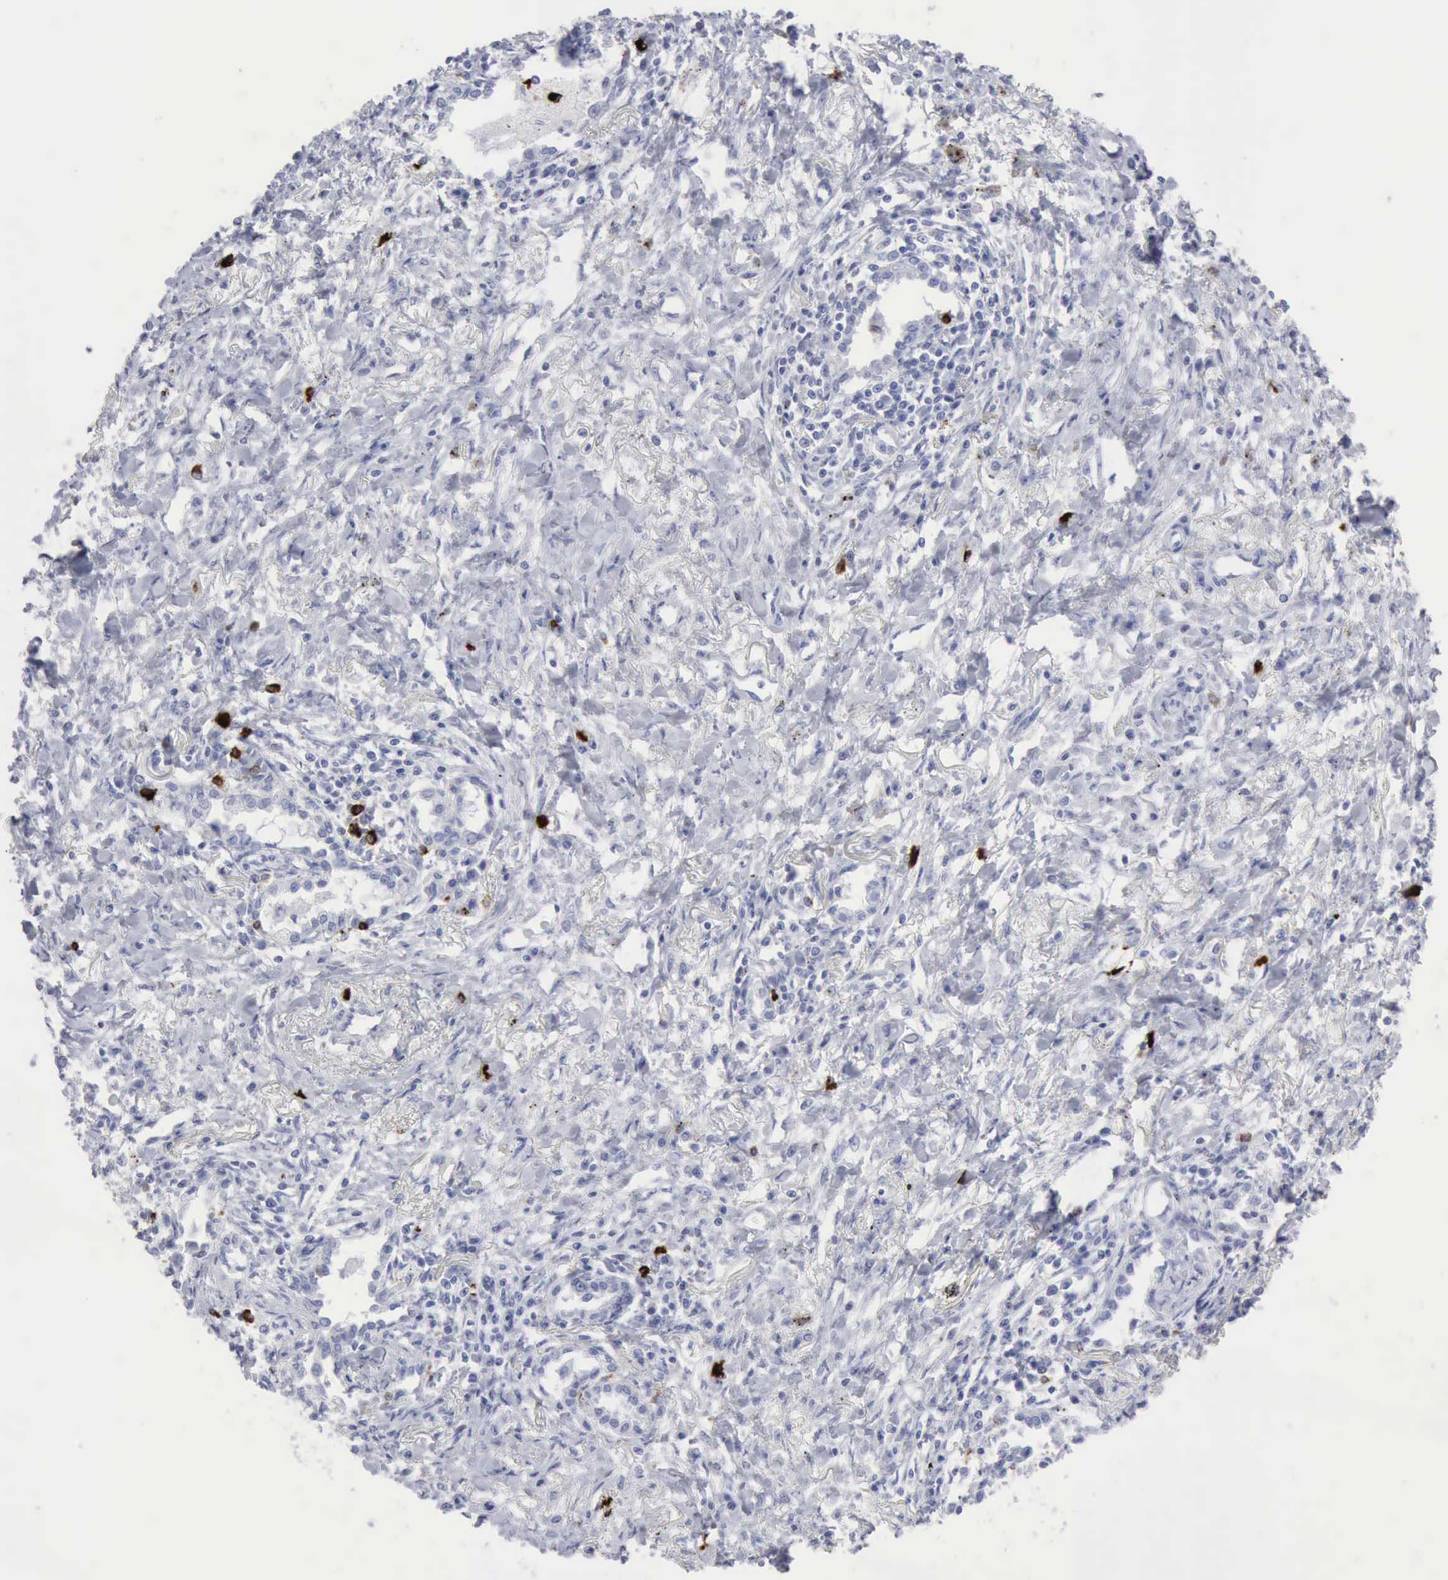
{"staining": {"intensity": "negative", "quantity": "none", "location": "none"}, "tissue": "lung cancer", "cell_type": "Tumor cells", "image_type": "cancer", "snomed": [{"axis": "morphology", "description": "Adenocarcinoma, NOS"}, {"axis": "topography", "description": "Lung"}], "caption": "There is no significant positivity in tumor cells of adenocarcinoma (lung).", "gene": "CMA1", "patient": {"sex": "male", "age": 60}}